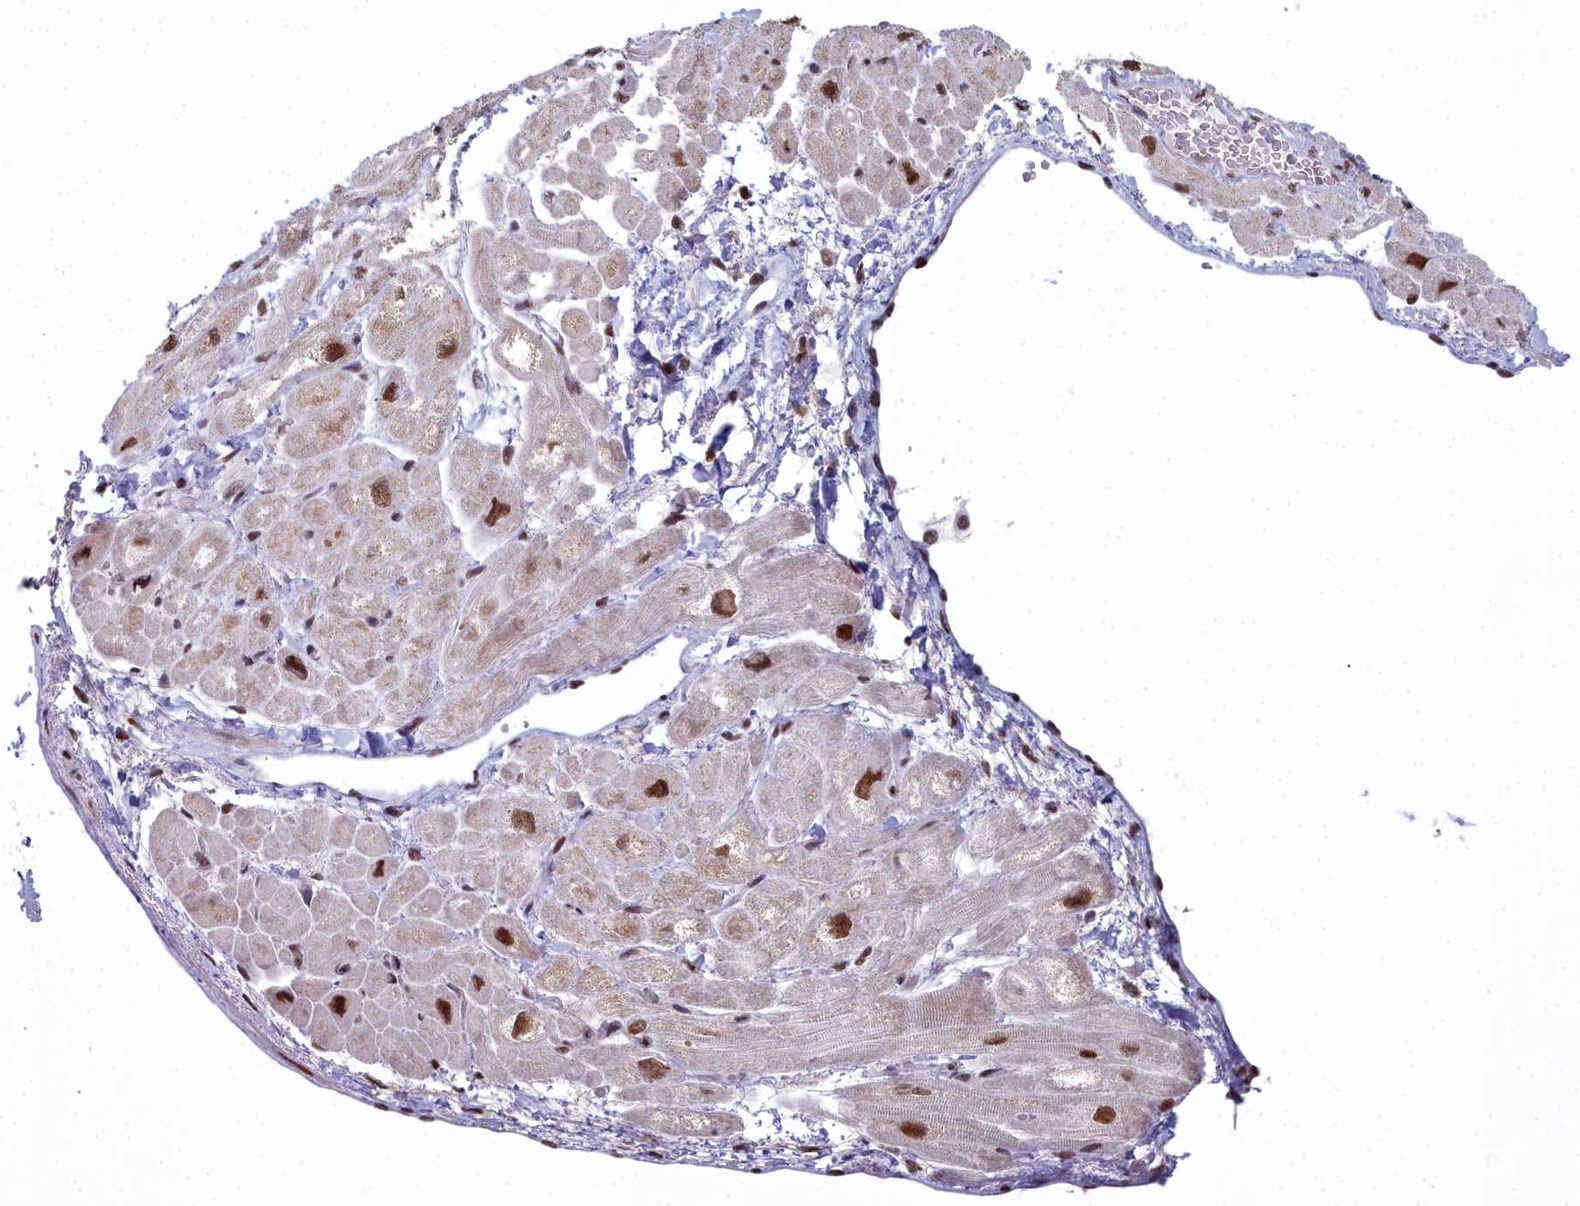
{"staining": {"intensity": "strong", "quantity": "25%-75%", "location": "nuclear"}, "tissue": "heart muscle", "cell_type": "Cardiomyocytes", "image_type": "normal", "snomed": [{"axis": "morphology", "description": "Normal tissue, NOS"}, {"axis": "topography", "description": "Heart"}], "caption": "Strong nuclear protein positivity is present in about 25%-75% of cardiomyocytes in heart muscle.", "gene": "SF3B3", "patient": {"sex": "male", "age": 65}}